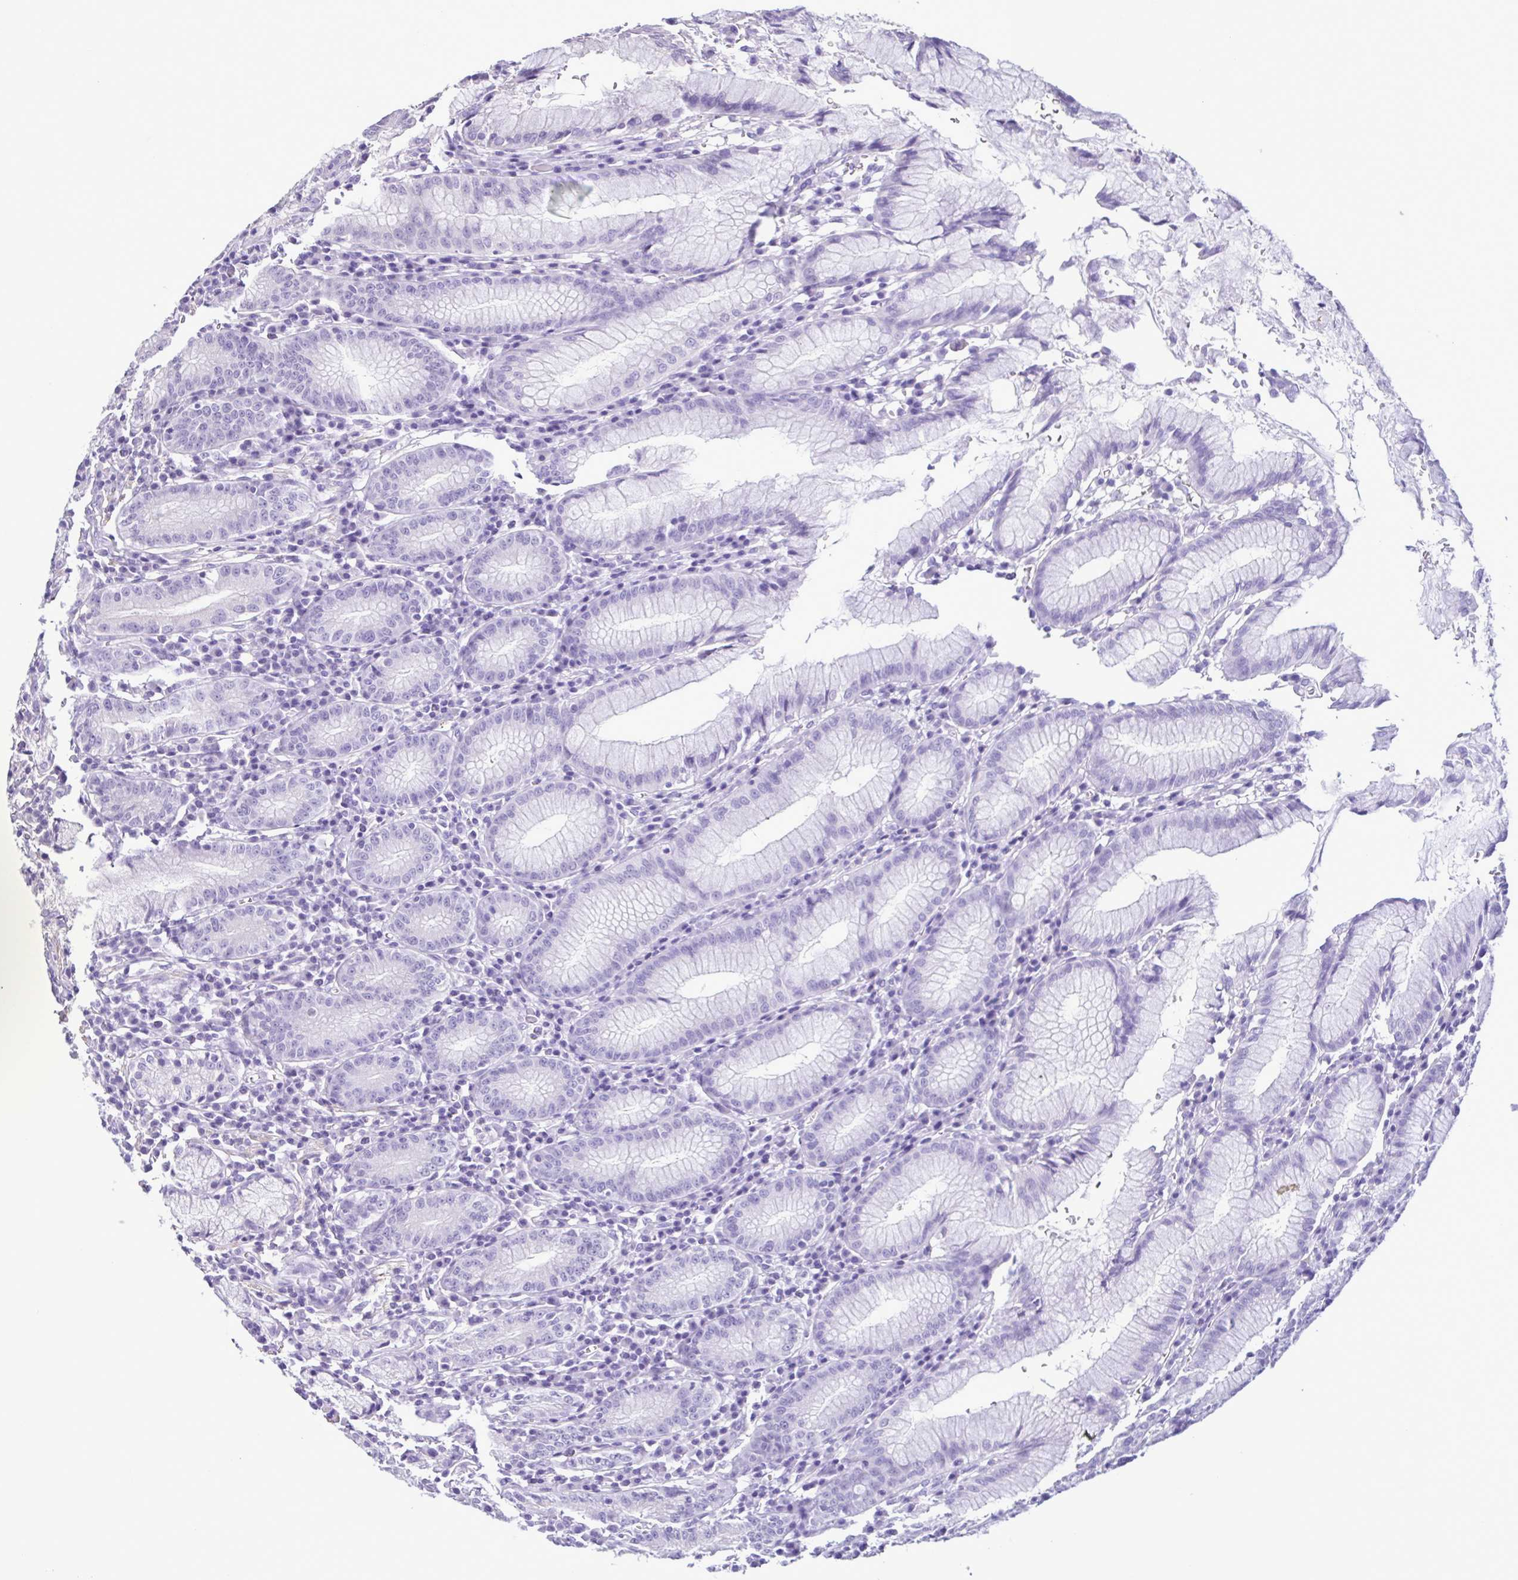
{"staining": {"intensity": "moderate", "quantity": "<25%", "location": "nuclear"}, "tissue": "stomach", "cell_type": "Glandular cells", "image_type": "normal", "snomed": [{"axis": "morphology", "description": "Normal tissue, NOS"}, {"axis": "topography", "description": "Stomach"}], "caption": "Immunohistochemical staining of normal stomach reveals moderate nuclear protein expression in about <25% of glandular cells. Nuclei are stained in blue.", "gene": "CBY2", "patient": {"sex": "male", "age": 55}}